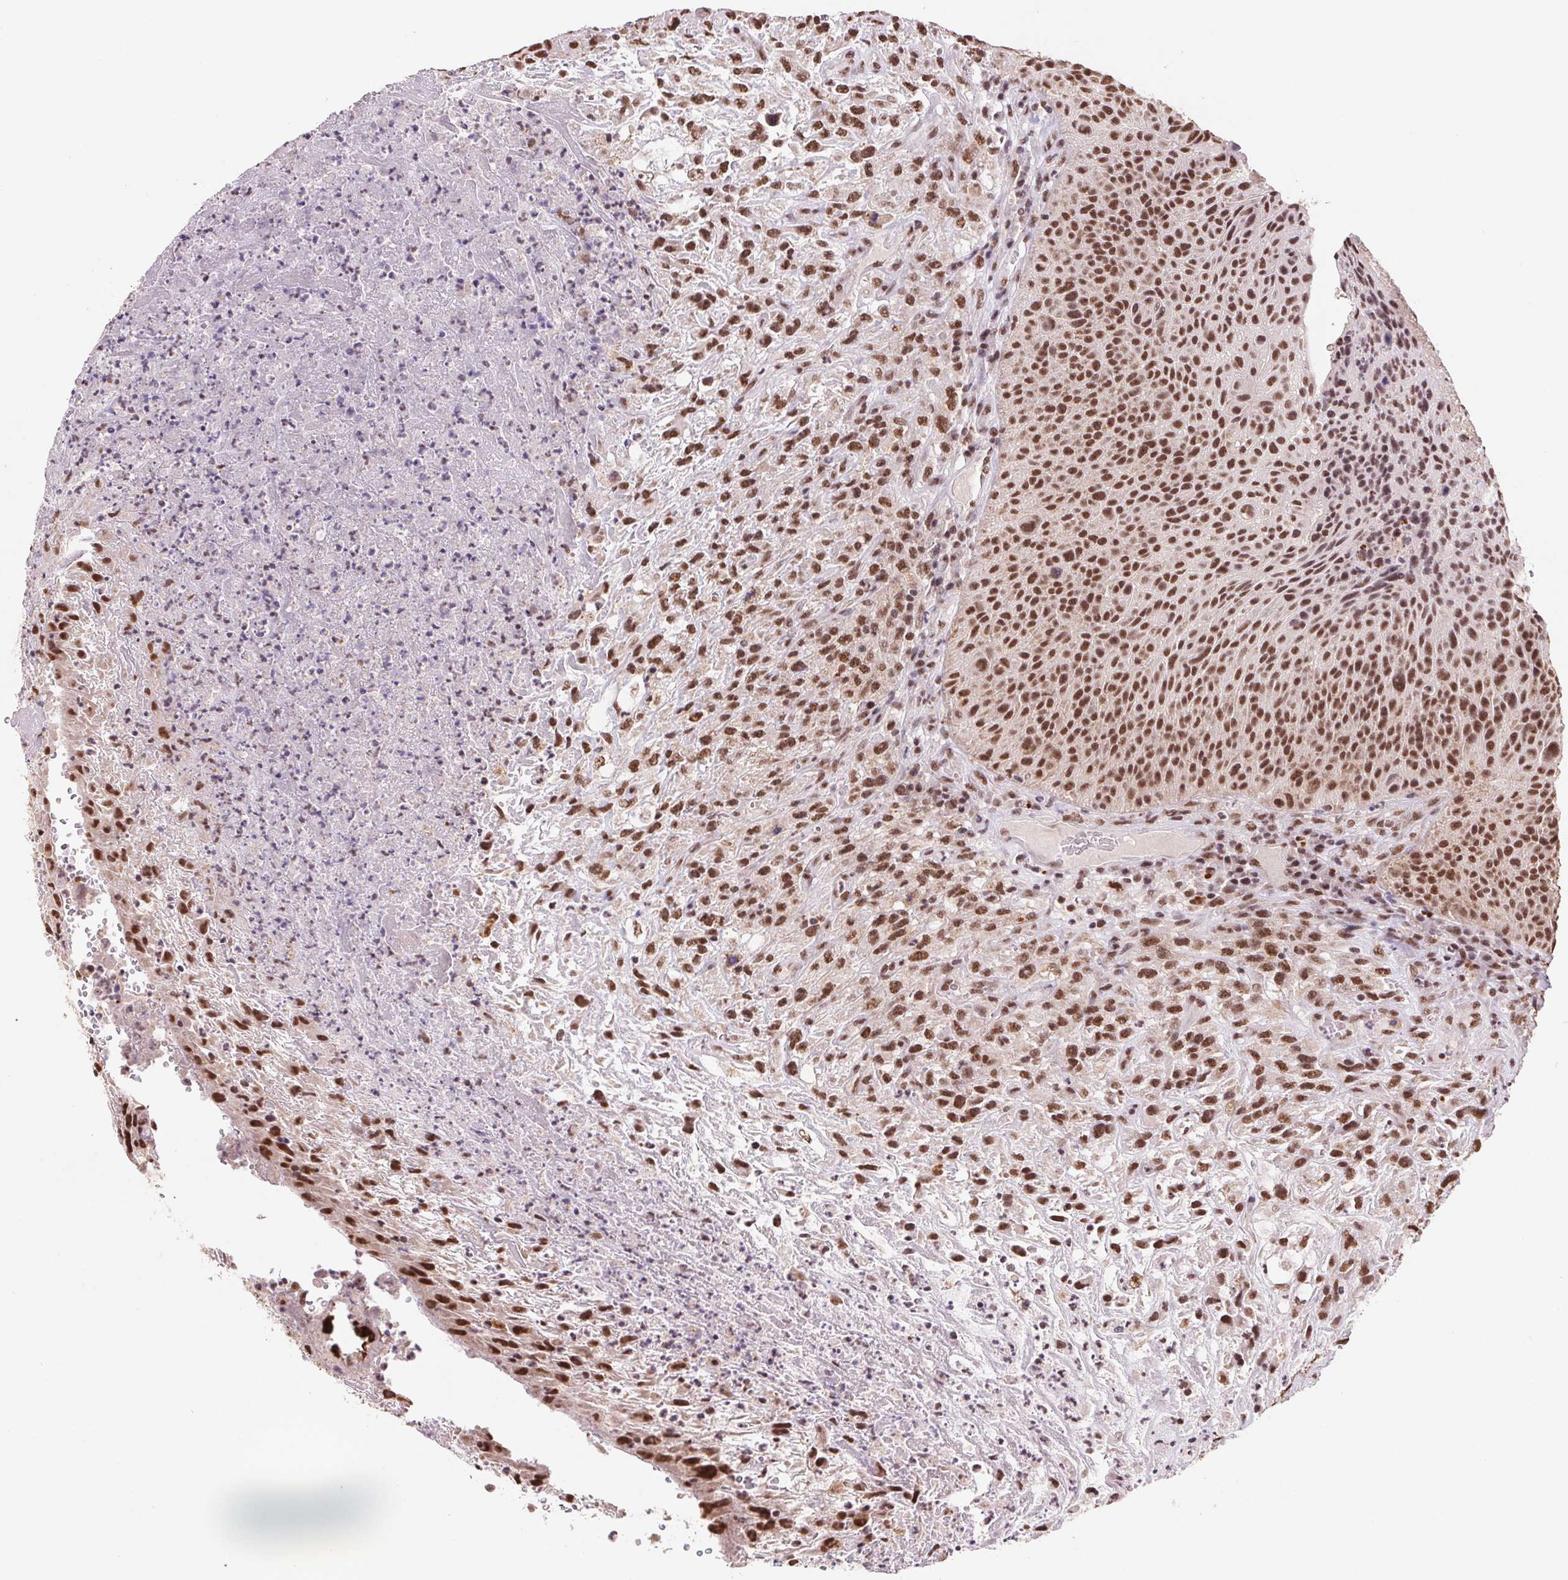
{"staining": {"intensity": "moderate", "quantity": ">75%", "location": "nuclear"}, "tissue": "urothelial cancer", "cell_type": "Tumor cells", "image_type": "cancer", "snomed": [{"axis": "morphology", "description": "Urothelial carcinoma, High grade"}, {"axis": "topography", "description": "Urinary bladder"}], "caption": "Urothelial cancer tissue shows moderate nuclear expression in about >75% of tumor cells, visualized by immunohistochemistry.", "gene": "SNRPG", "patient": {"sex": "male", "age": 66}}